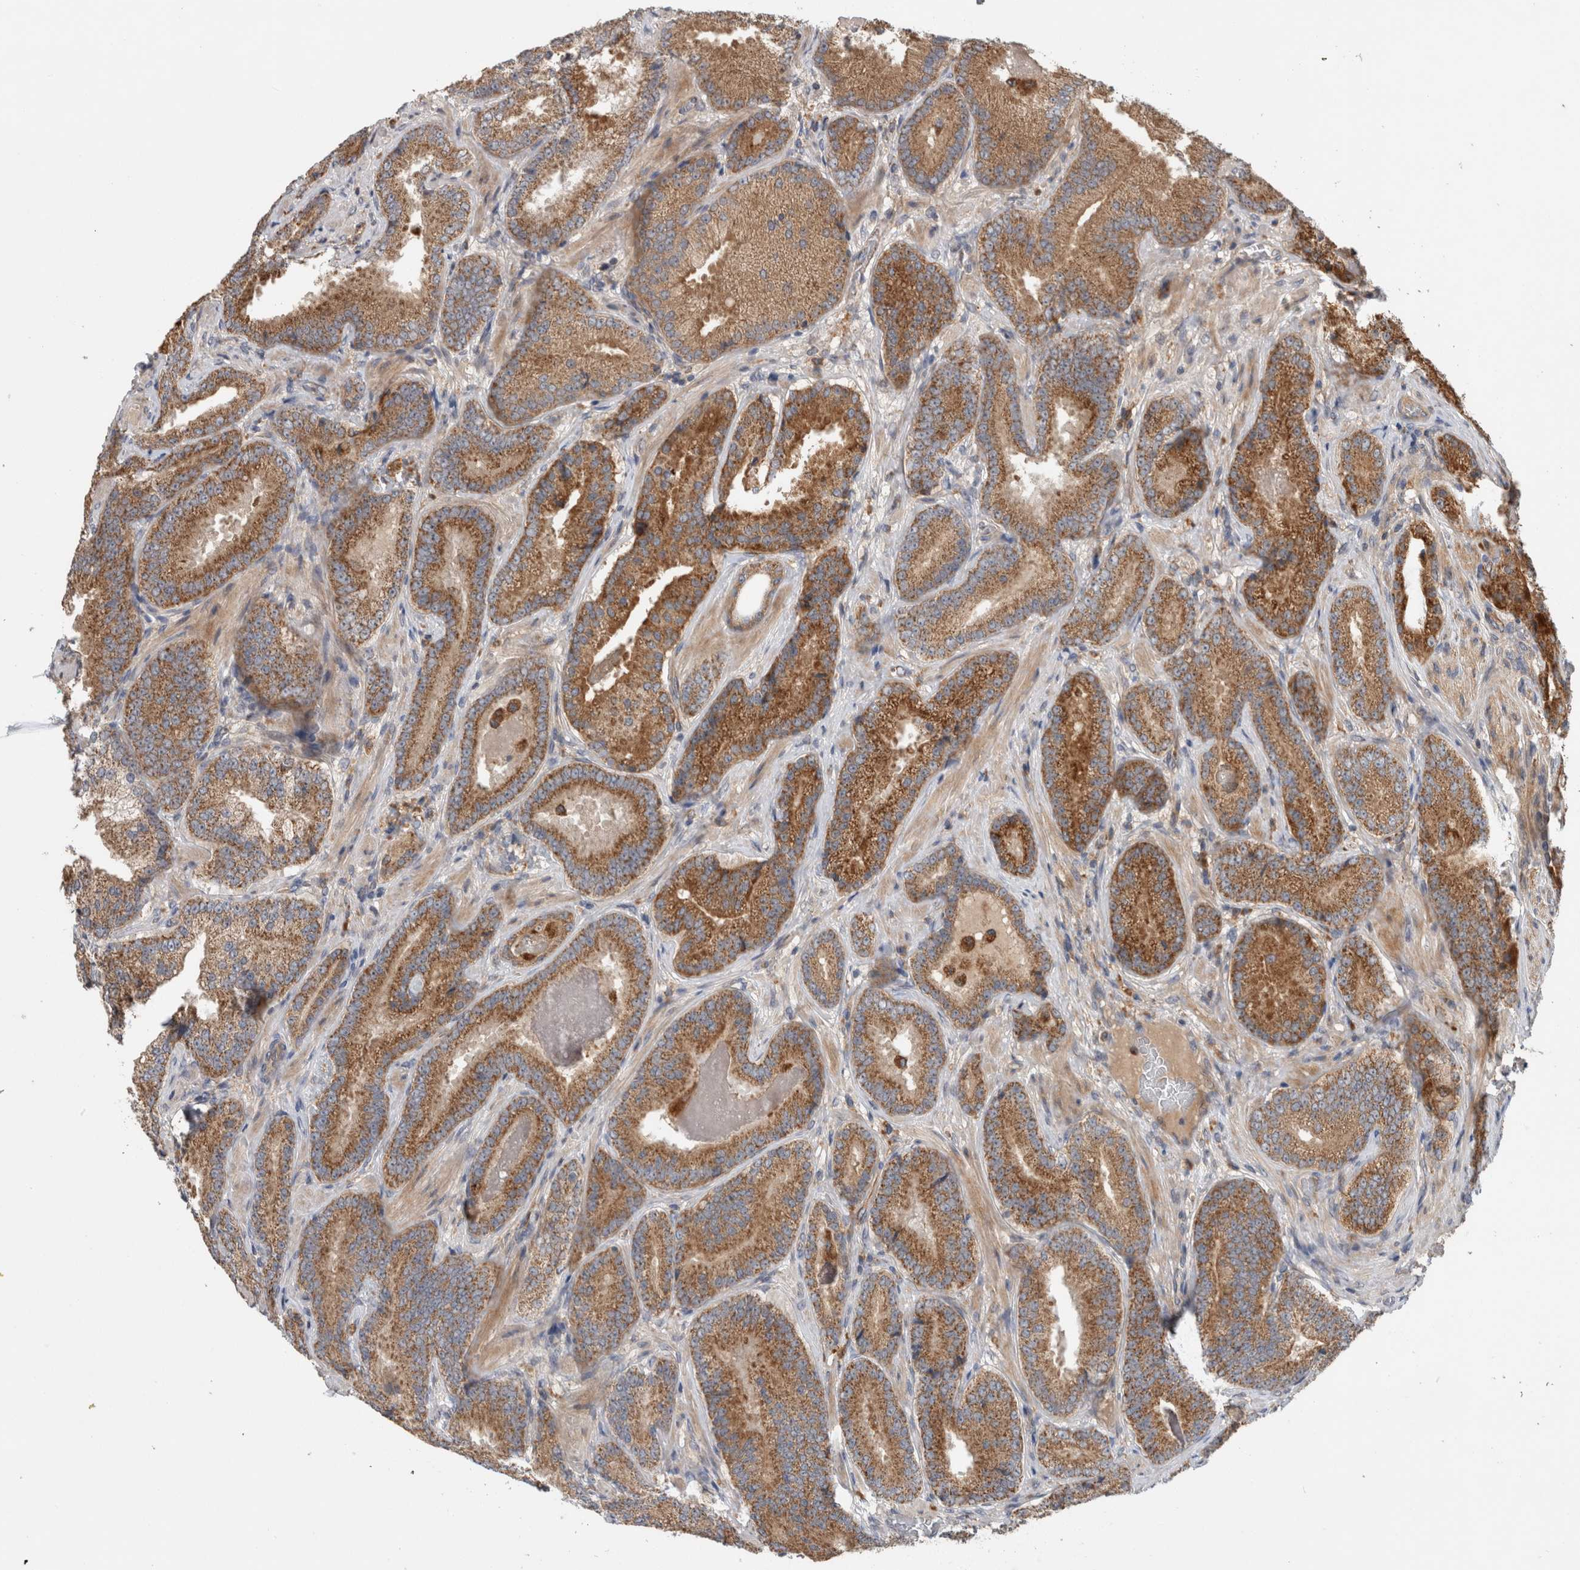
{"staining": {"intensity": "moderate", "quantity": ">75%", "location": "cytoplasmic/membranous"}, "tissue": "prostate cancer", "cell_type": "Tumor cells", "image_type": "cancer", "snomed": [{"axis": "morphology", "description": "Adenocarcinoma, Low grade"}, {"axis": "topography", "description": "Prostate"}], "caption": "A medium amount of moderate cytoplasmic/membranous staining is seen in approximately >75% of tumor cells in adenocarcinoma (low-grade) (prostate) tissue. Using DAB (brown) and hematoxylin (blue) stains, captured at high magnification using brightfield microscopy.", "gene": "ADGRL3", "patient": {"sex": "male", "age": 51}}